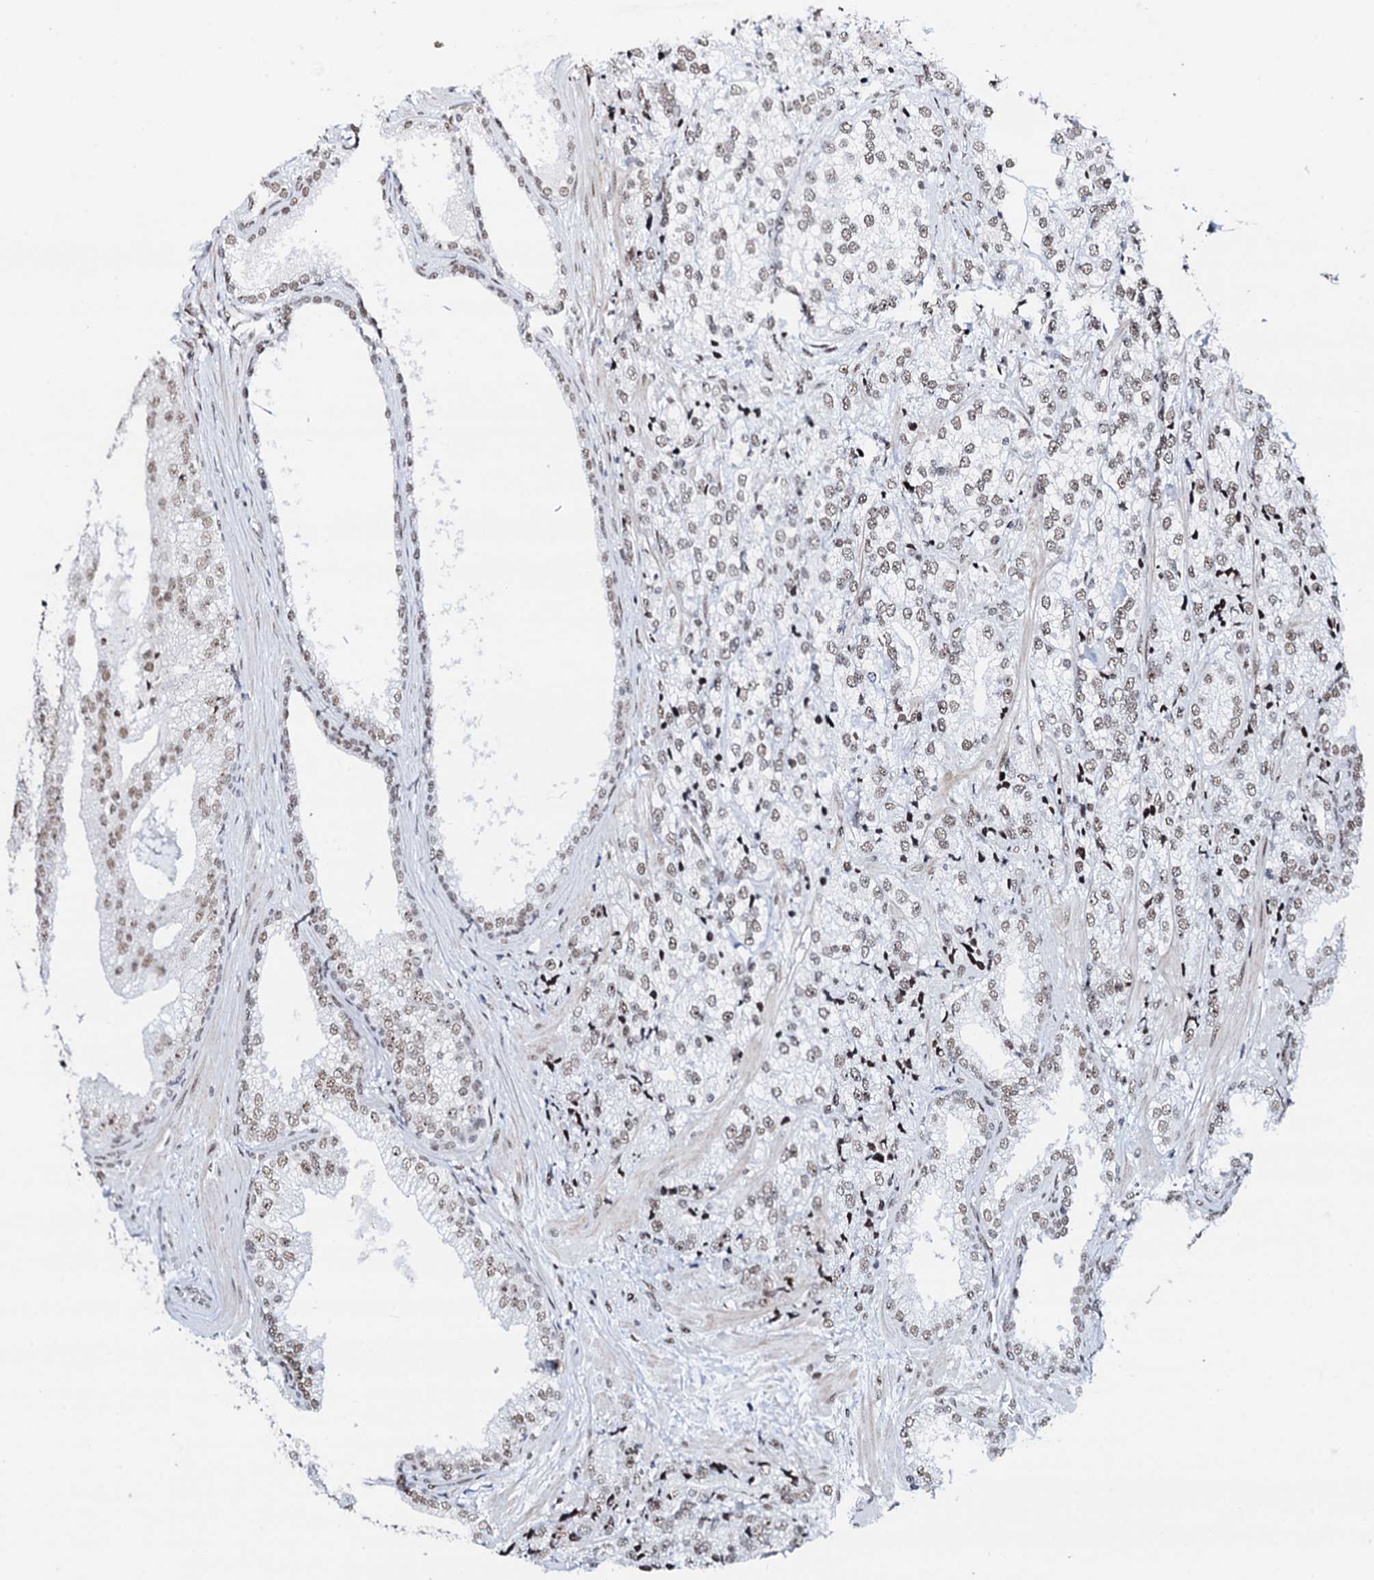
{"staining": {"intensity": "weak", "quantity": ">75%", "location": "nuclear"}, "tissue": "prostate cancer", "cell_type": "Tumor cells", "image_type": "cancer", "snomed": [{"axis": "morphology", "description": "Adenocarcinoma, High grade"}, {"axis": "topography", "description": "Prostate"}], "caption": "Tumor cells reveal low levels of weak nuclear staining in approximately >75% of cells in prostate high-grade adenocarcinoma. (Stains: DAB (3,3'-diaminobenzidine) in brown, nuclei in blue, Microscopy: brightfield microscopy at high magnification).", "gene": "NKAPD1", "patient": {"sex": "male", "age": 69}}